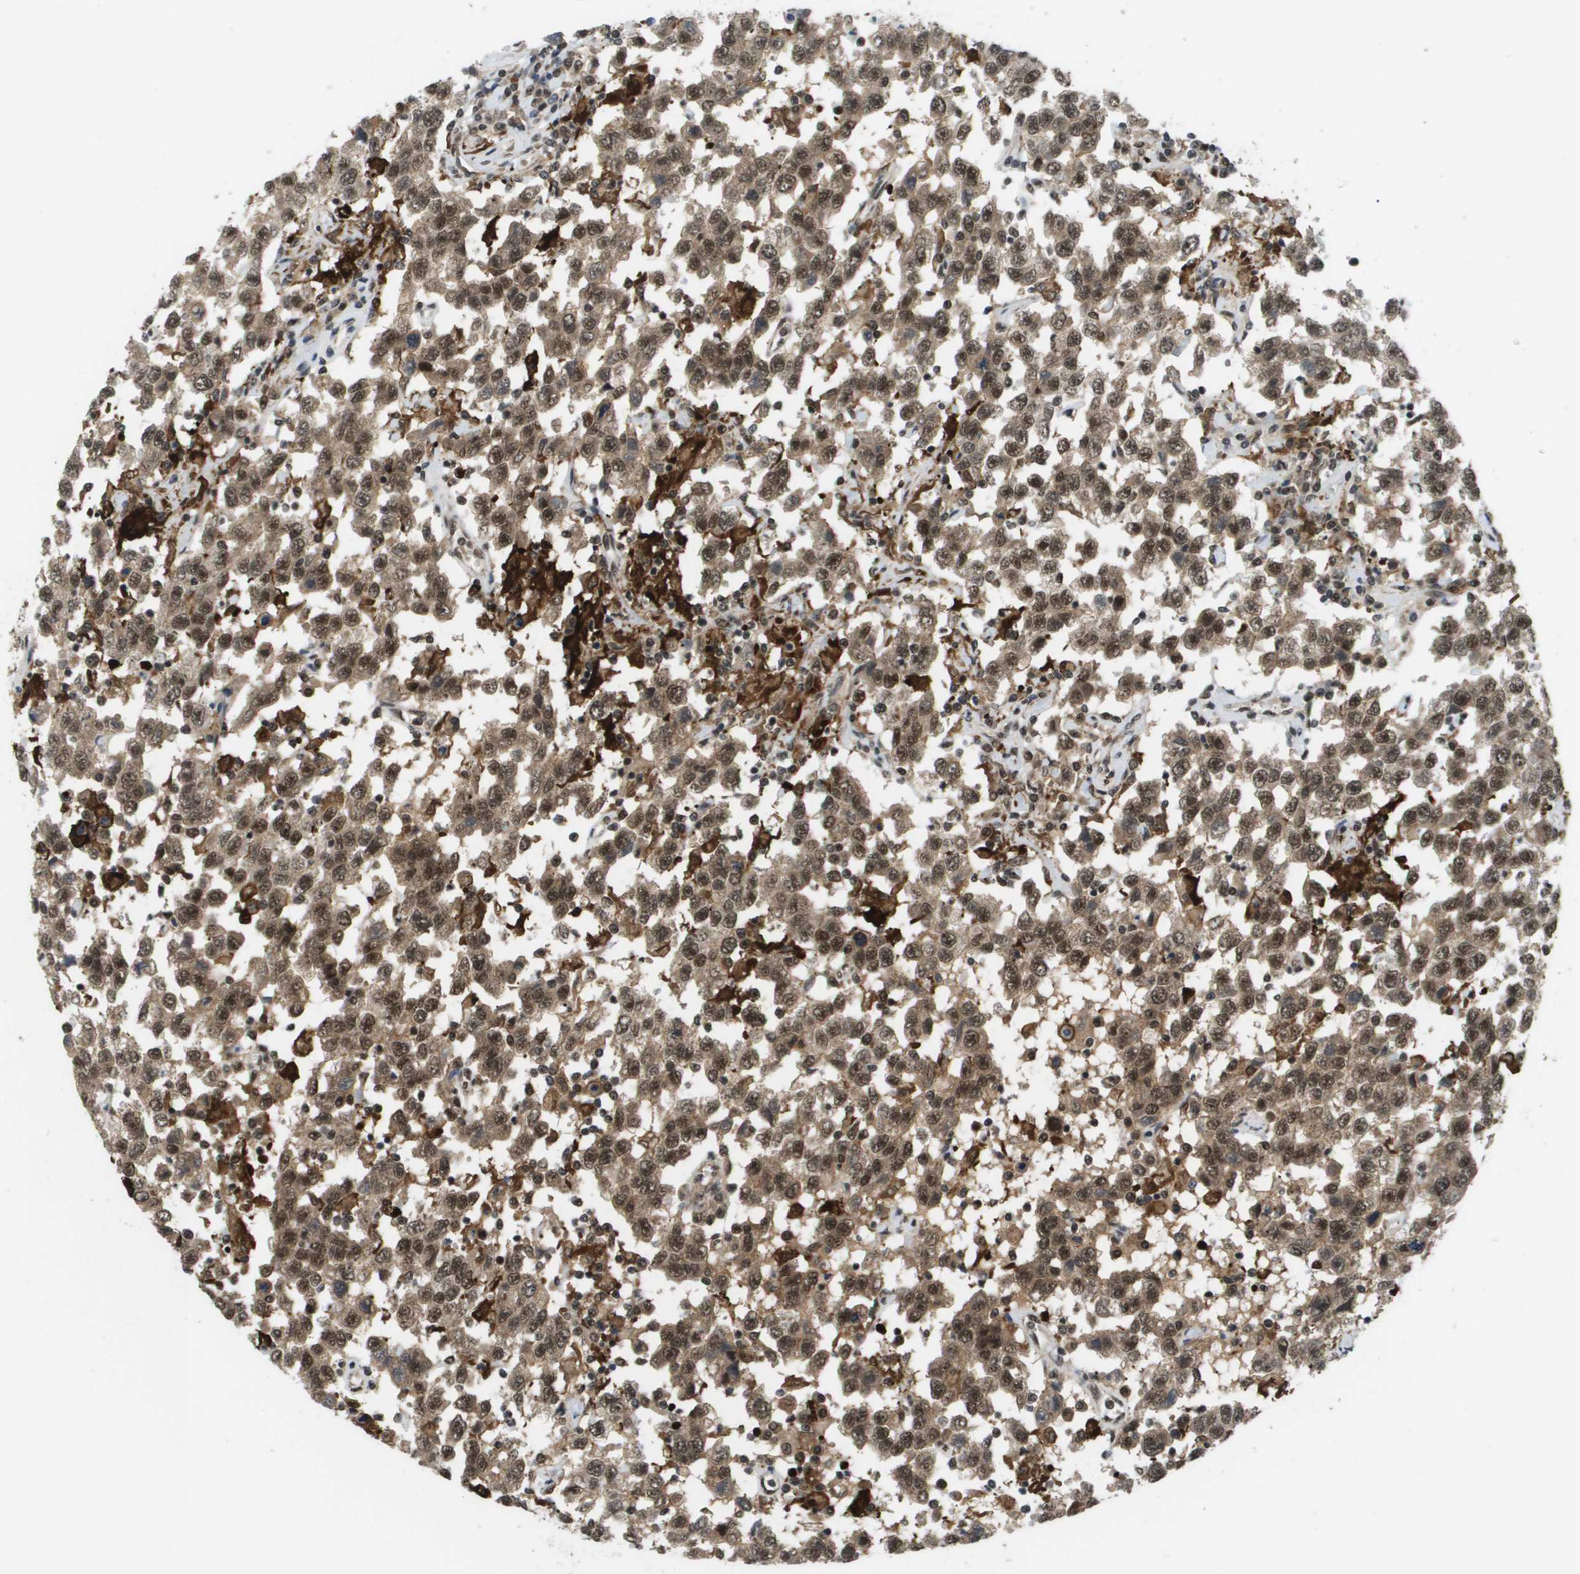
{"staining": {"intensity": "moderate", "quantity": ">75%", "location": "cytoplasmic/membranous,nuclear"}, "tissue": "testis cancer", "cell_type": "Tumor cells", "image_type": "cancer", "snomed": [{"axis": "morphology", "description": "Seminoma, NOS"}, {"axis": "topography", "description": "Testis"}], "caption": "Testis cancer stained for a protein exhibits moderate cytoplasmic/membranous and nuclear positivity in tumor cells.", "gene": "PRCC", "patient": {"sex": "male", "age": 41}}